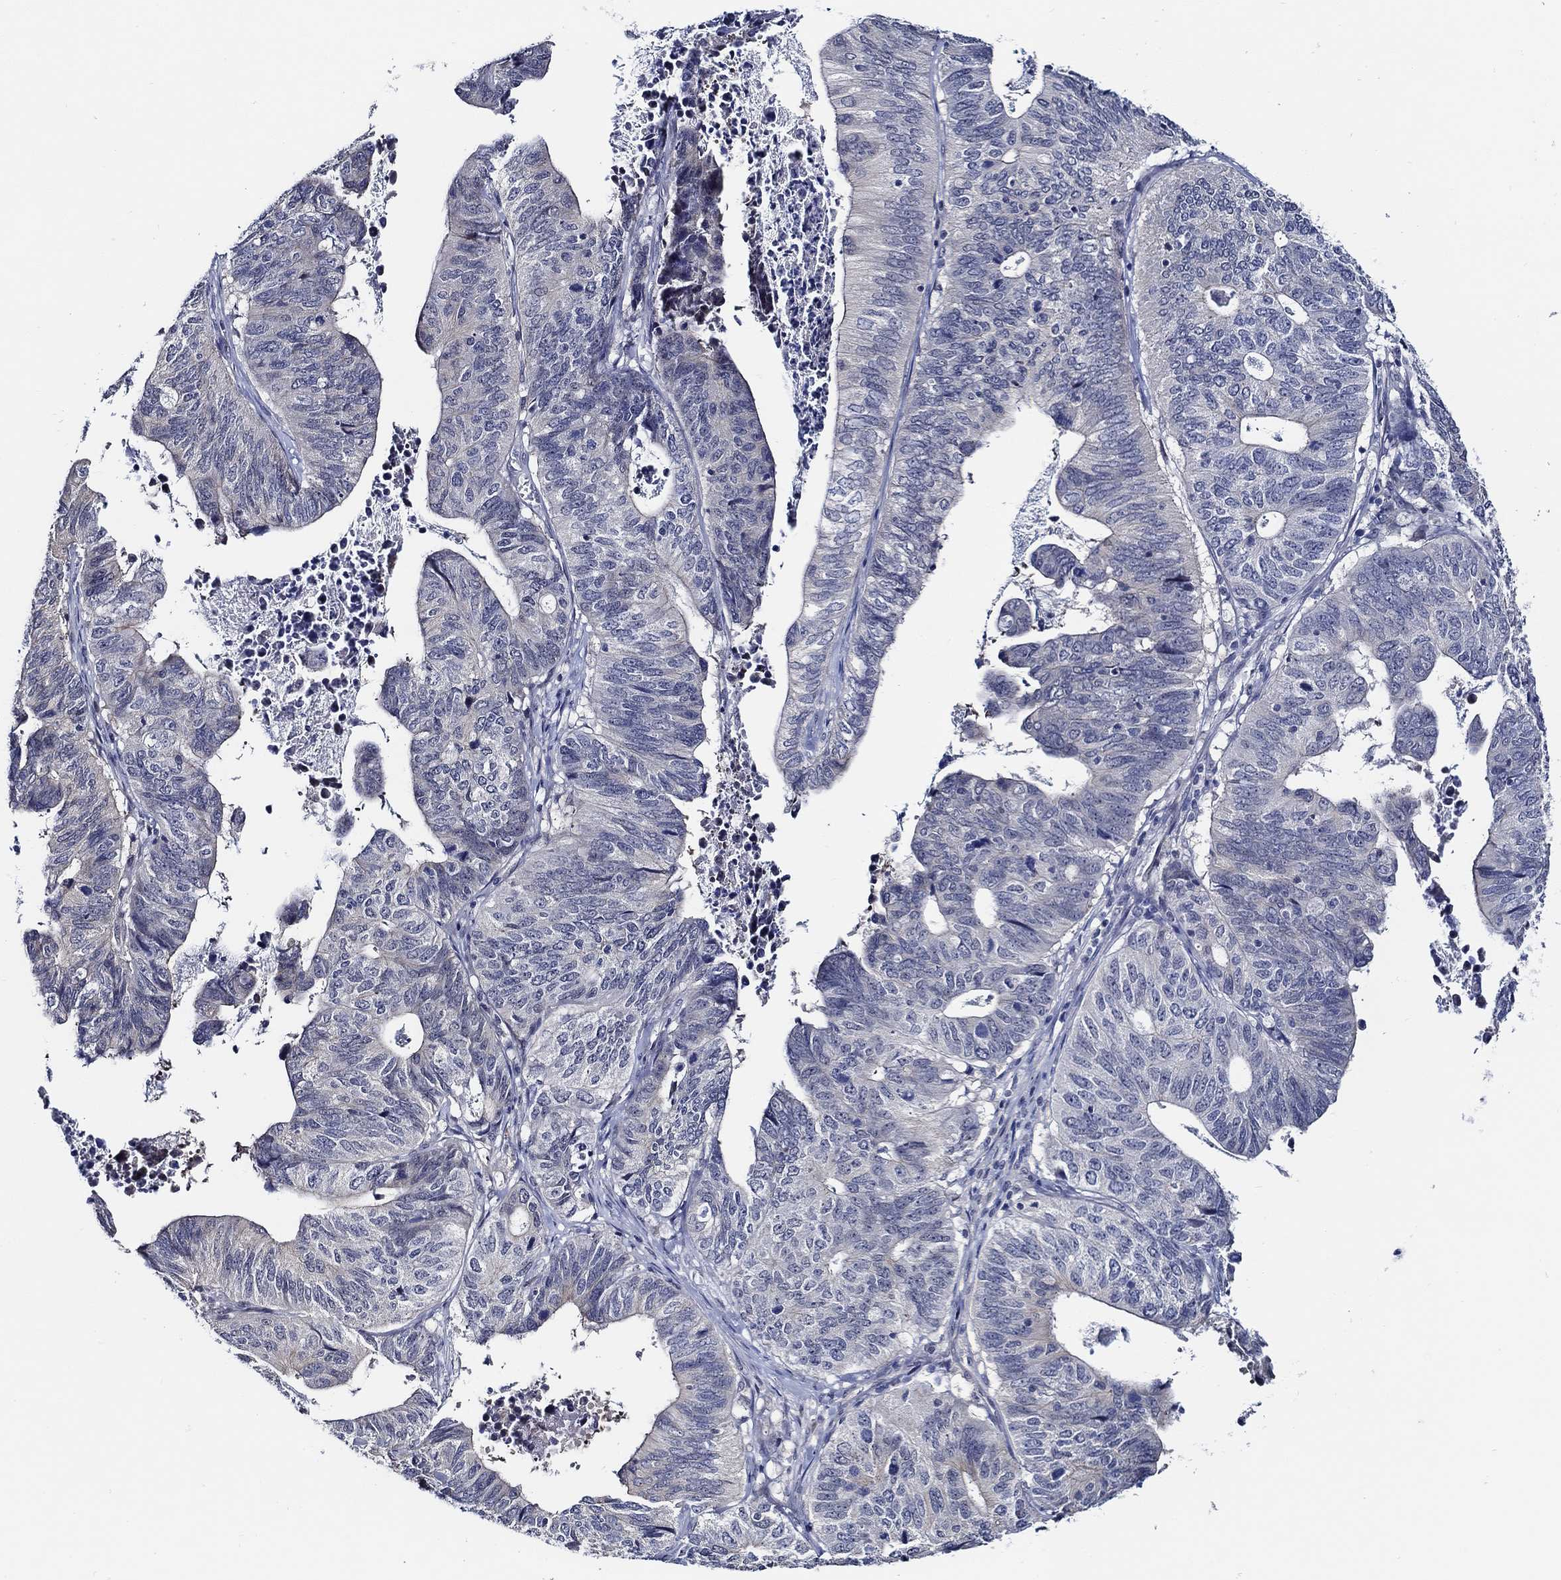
{"staining": {"intensity": "negative", "quantity": "none", "location": "none"}, "tissue": "stomach cancer", "cell_type": "Tumor cells", "image_type": "cancer", "snomed": [{"axis": "morphology", "description": "Adenocarcinoma, NOS"}, {"axis": "topography", "description": "Stomach, upper"}], "caption": "DAB (3,3'-diaminobenzidine) immunohistochemical staining of stomach cancer (adenocarcinoma) demonstrates no significant expression in tumor cells.", "gene": "C8orf48", "patient": {"sex": "female", "age": 67}}